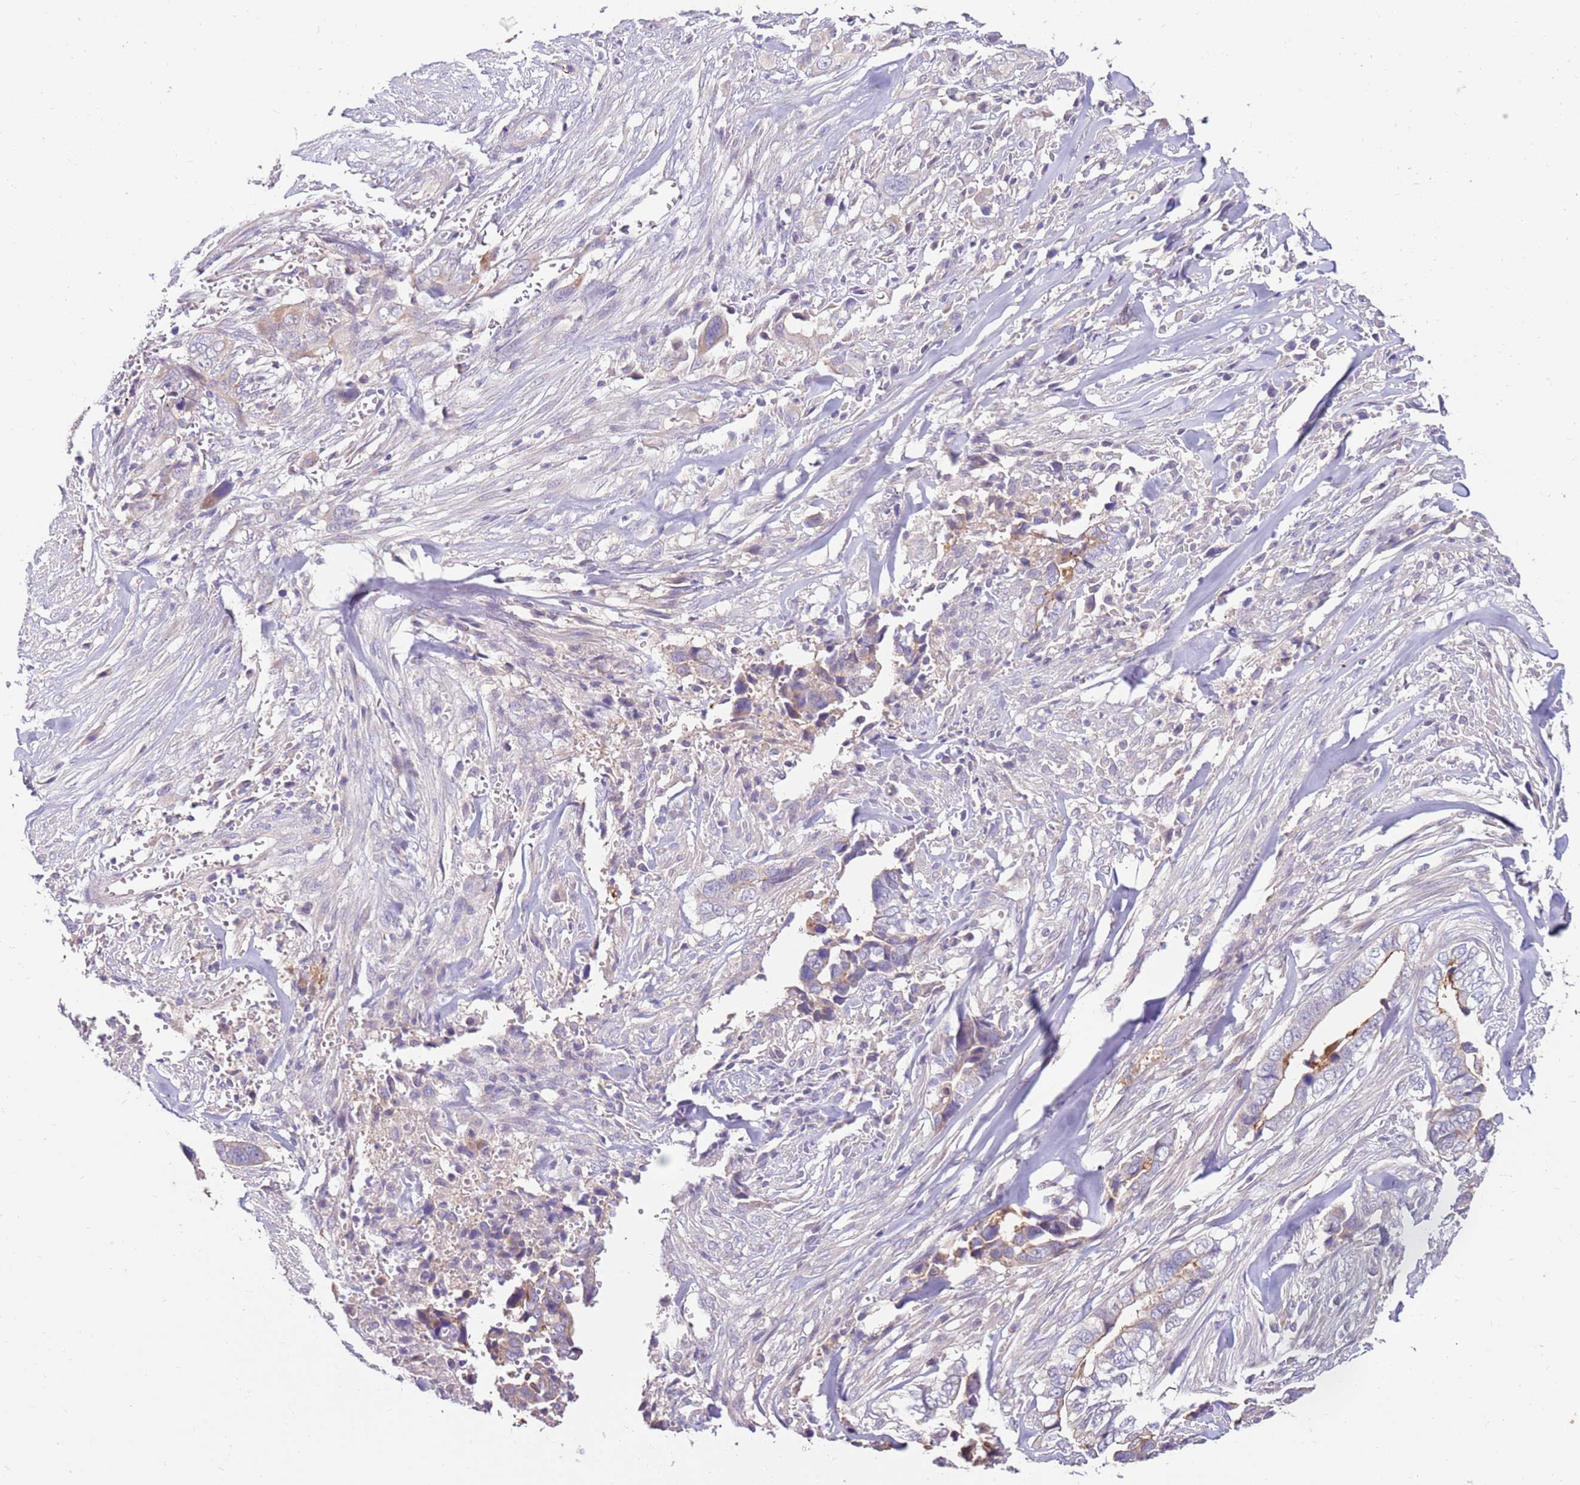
{"staining": {"intensity": "weak", "quantity": "<25%", "location": "cytoplasmic/membranous"}, "tissue": "liver cancer", "cell_type": "Tumor cells", "image_type": "cancer", "snomed": [{"axis": "morphology", "description": "Cholangiocarcinoma"}, {"axis": "topography", "description": "Liver"}], "caption": "Liver cancer (cholangiocarcinoma) stained for a protein using immunohistochemistry (IHC) shows no positivity tumor cells.", "gene": "SLC44A4", "patient": {"sex": "female", "age": 79}}